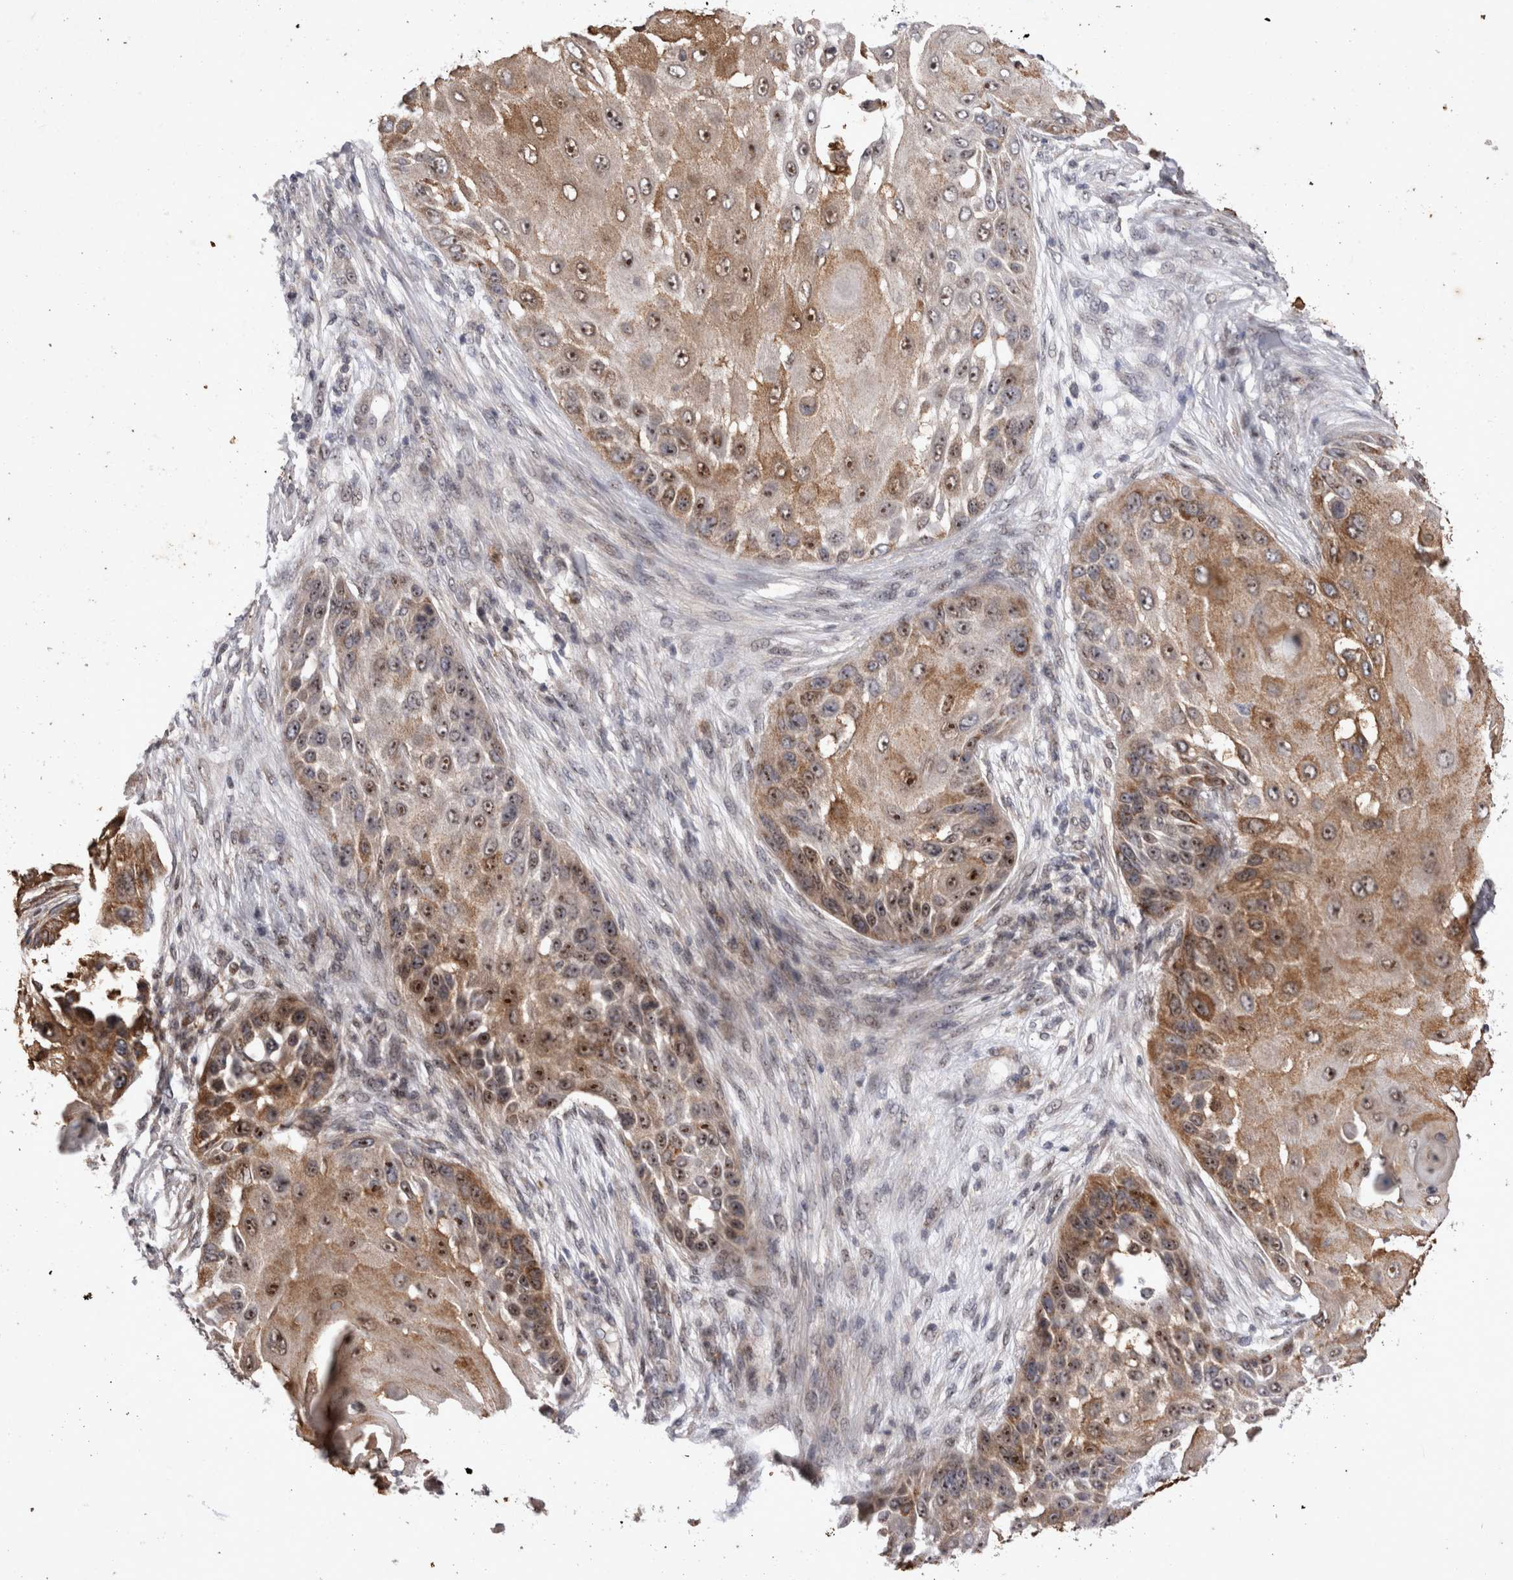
{"staining": {"intensity": "strong", "quantity": ">75%", "location": "cytoplasmic/membranous,nuclear"}, "tissue": "skin cancer", "cell_type": "Tumor cells", "image_type": "cancer", "snomed": [{"axis": "morphology", "description": "Squamous cell carcinoma, NOS"}, {"axis": "topography", "description": "Skin"}], "caption": "Human skin cancer (squamous cell carcinoma) stained with a protein marker displays strong staining in tumor cells.", "gene": "STK11", "patient": {"sex": "female", "age": 44}}